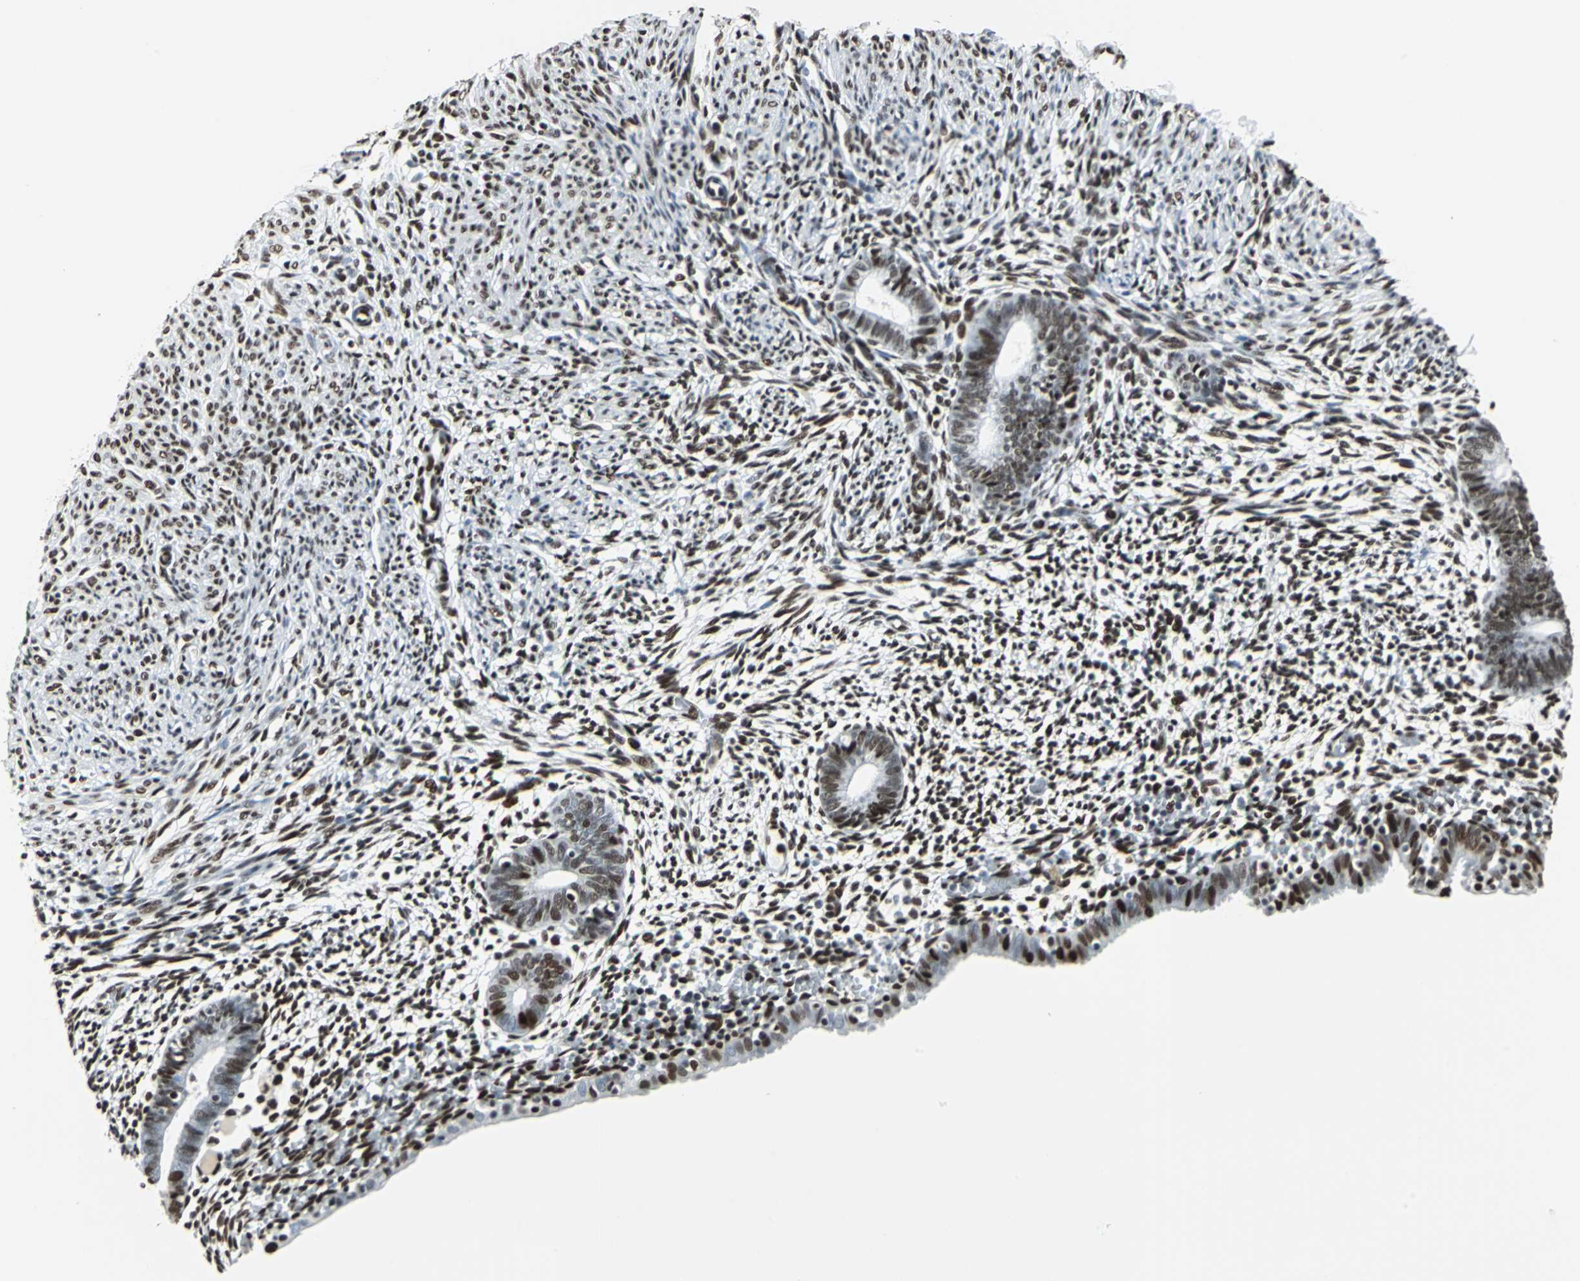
{"staining": {"intensity": "strong", "quantity": ">75%", "location": "nuclear"}, "tissue": "endometrium", "cell_type": "Cells in endometrial stroma", "image_type": "normal", "snomed": [{"axis": "morphology", "description": "Normal tissue, NOS"}, {"axis": "morphology", "description": "Atrophy, NOS"}, {"axis": "topography", "description": "Uterus"}, {"axis": "topography", "description": "Endometrium"}], "caption": "Immunohistochemistry (IHC) of unremarkable endometrium demonstrates high levels of strong nuclear positivity in approximately >75% of cells in endometrial stroma. The protein of interest is shown in brown color, while the nuclei are stained blue.", "gene": "HDAC2", "patient": {"sex": "female", "age": 68}}